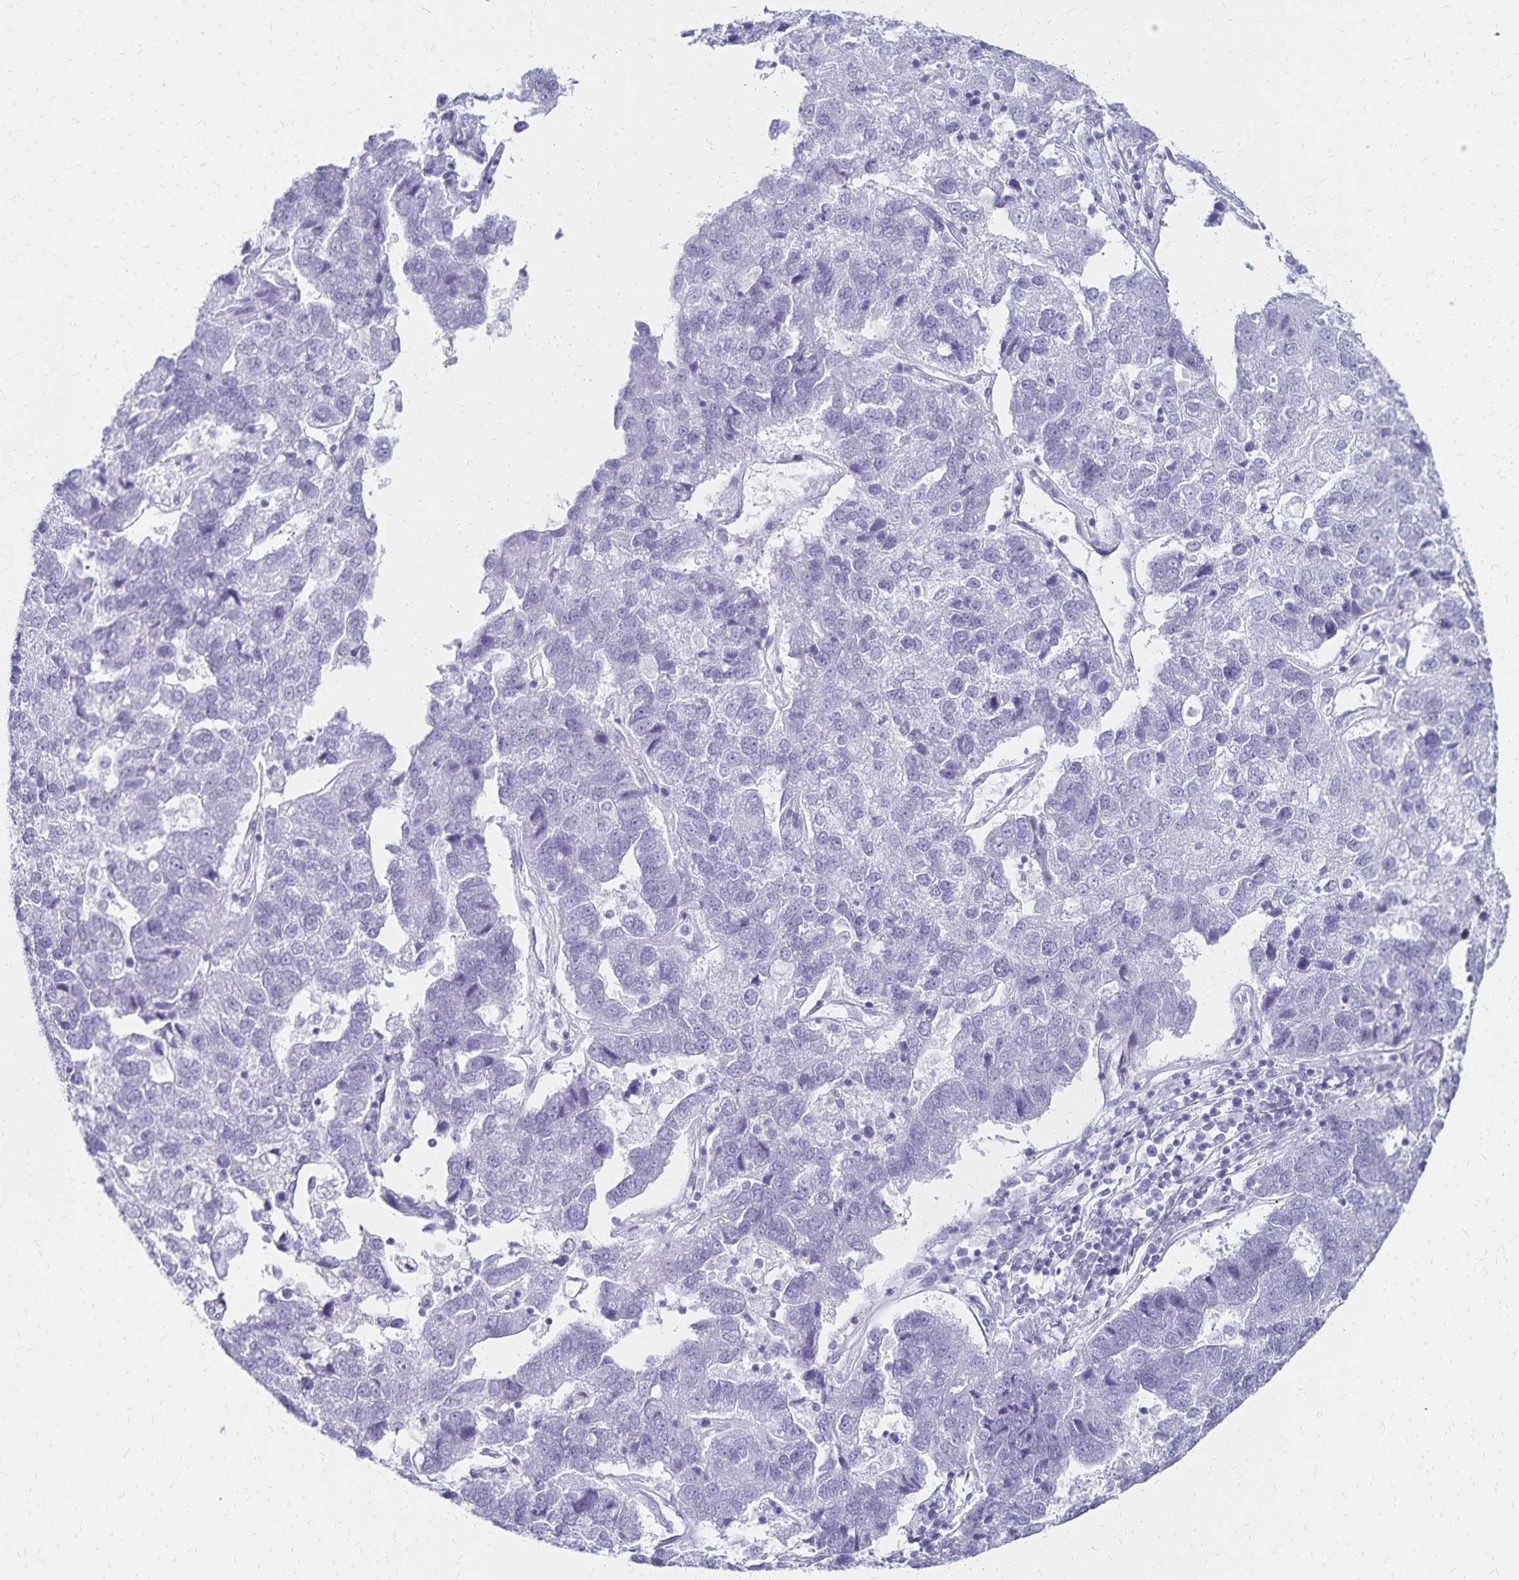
{"staining": {"intensity": "negative", "quantity": "none", "location": "none"}, "tissue": "pancreatic cancer", "cell_type": "Tumor cells", "image_type": "cancer", "snomed": [{"axis": "morphology", "description": "Adenocarcinoma, NOS"}, {"axis": "topography", "description": "Pancreas"}], "caption": "An IHC micrograph of adenocarcinoma (pancreatic) is shown. There is no staining in tumor cells of adenocarcinoma (pancreatic).", "gene": "GIP", "patient": {"sex": "female", "age": 61}}